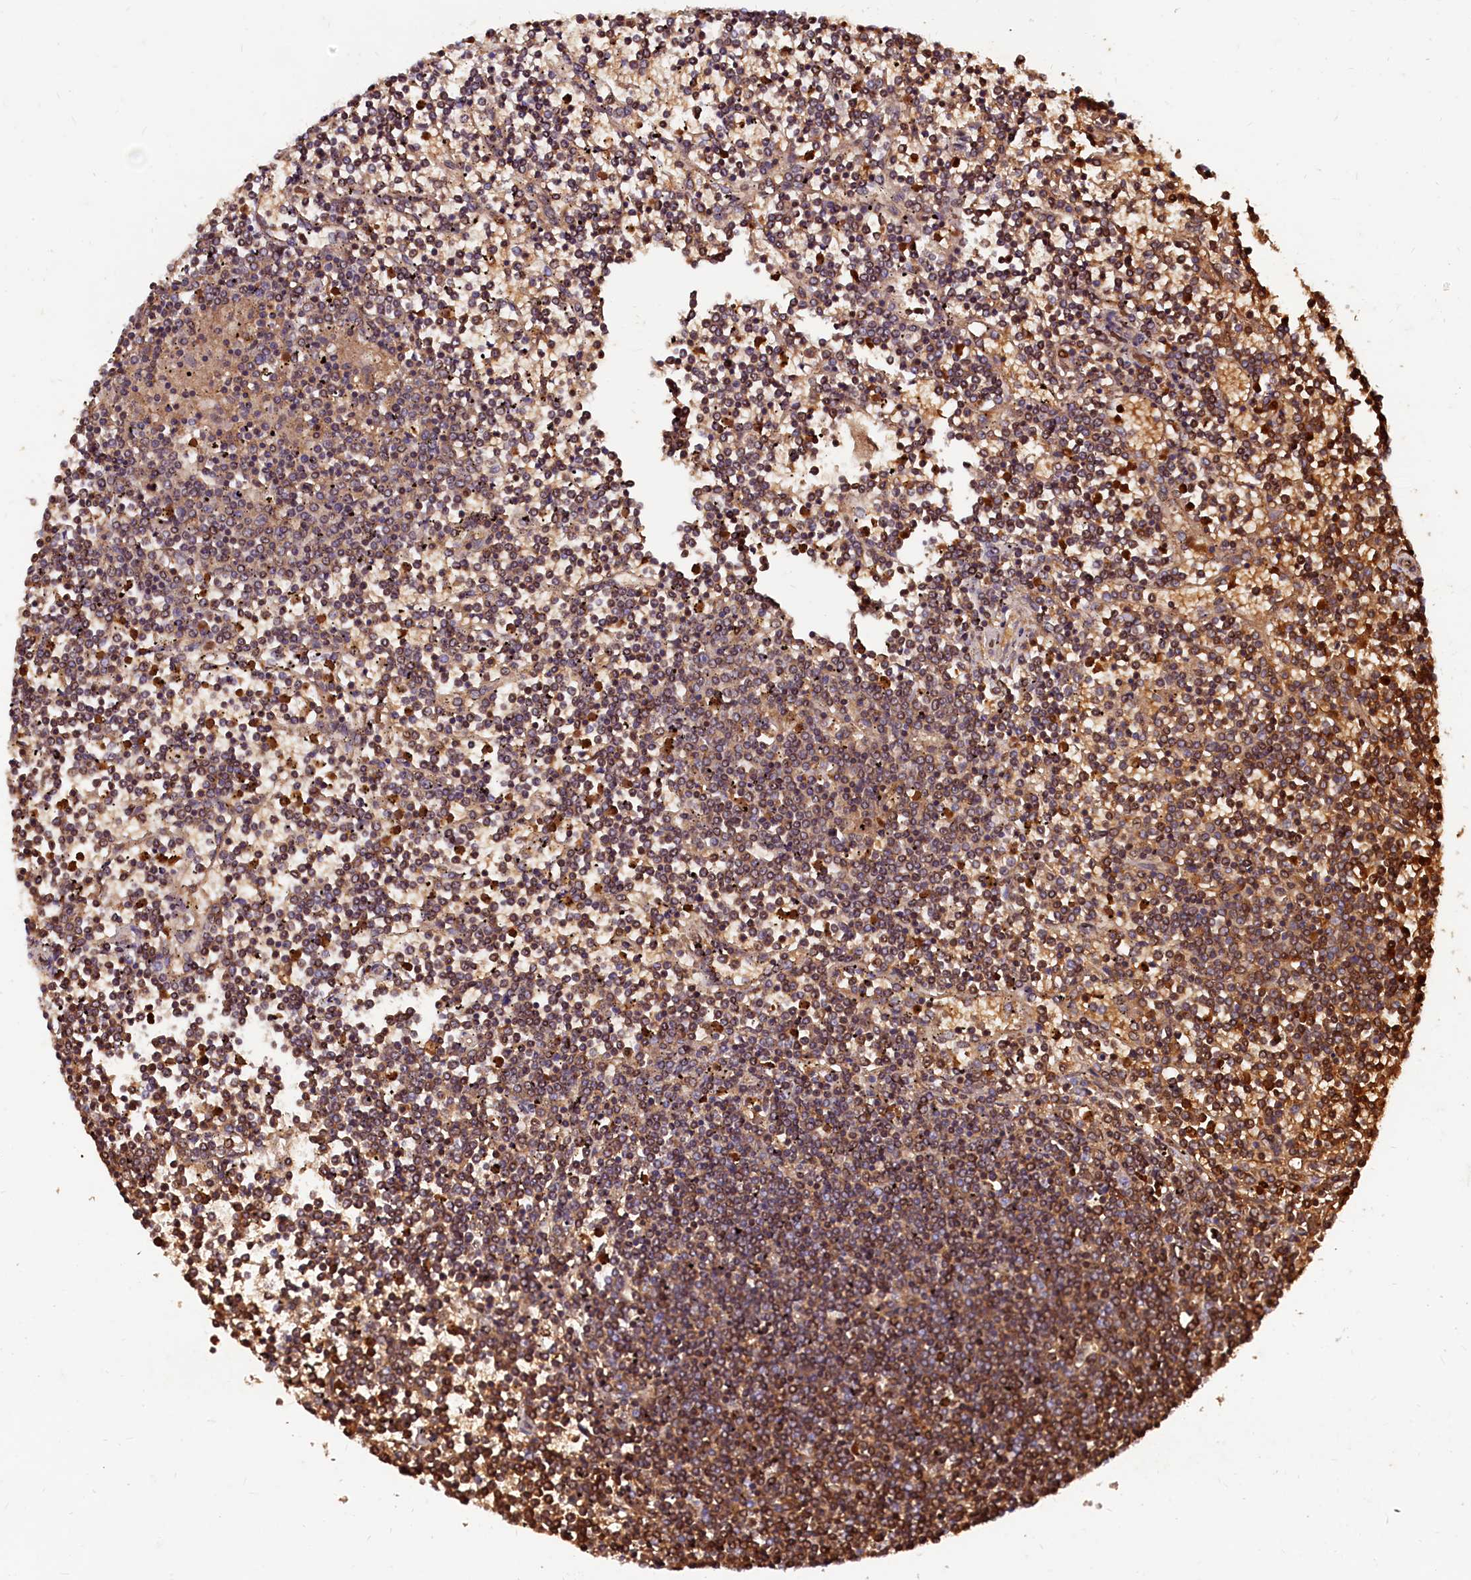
{"staining": {"intensity": "moderate", "quantity": "<25%", "location": "cytoplasmic/membranous"}, "tissue": "lymphoma", "cell_type": "Tumor cells", "image_type": "cancer", "snomed": [{"axis": "morphology", "description": "Malignant lymphoma, non-Hodgkin's type, Low grade"}, {"axis": "topography", "description": "Spleen"}], "caption": "Protein expression analysis of lymphoma demonstrates moderate cytoplasmic/membranous positivity in about <25% of tumor cells.", "gene": "CSTPP1", "patient": {"sex": "female", "age": 19}}